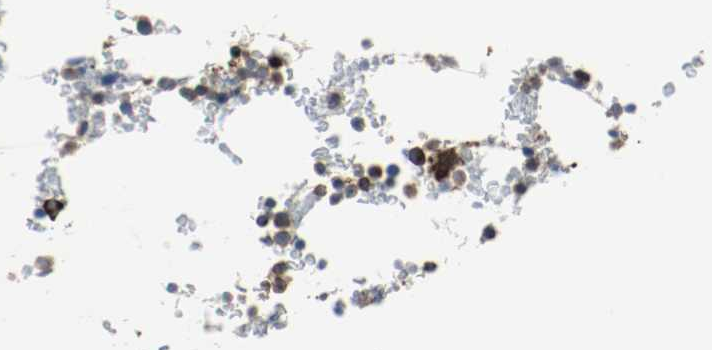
{"staining": {"intensity": "strong", "quantity": ">75%", "location": "cytoplasmic/membranous"}, "tissue": "bone marrow", "cell_type": "Hematopoietic cells", "image_type": "normal", "snomed": [{"axis": "morphology", "description": "Normal tissue, NOS"}, {"axis": "topography", "description": "Bone marrow"}], "caption": "This photomicrograph shows immunohistochemistry staining of unremarkable human bone marrow, with high strong cytoplasmic/membranous expression in approximately >75% of hematopoietic cells.", "gene": "TUBA3D", "patient": {"sex": "female", "age": 66}}